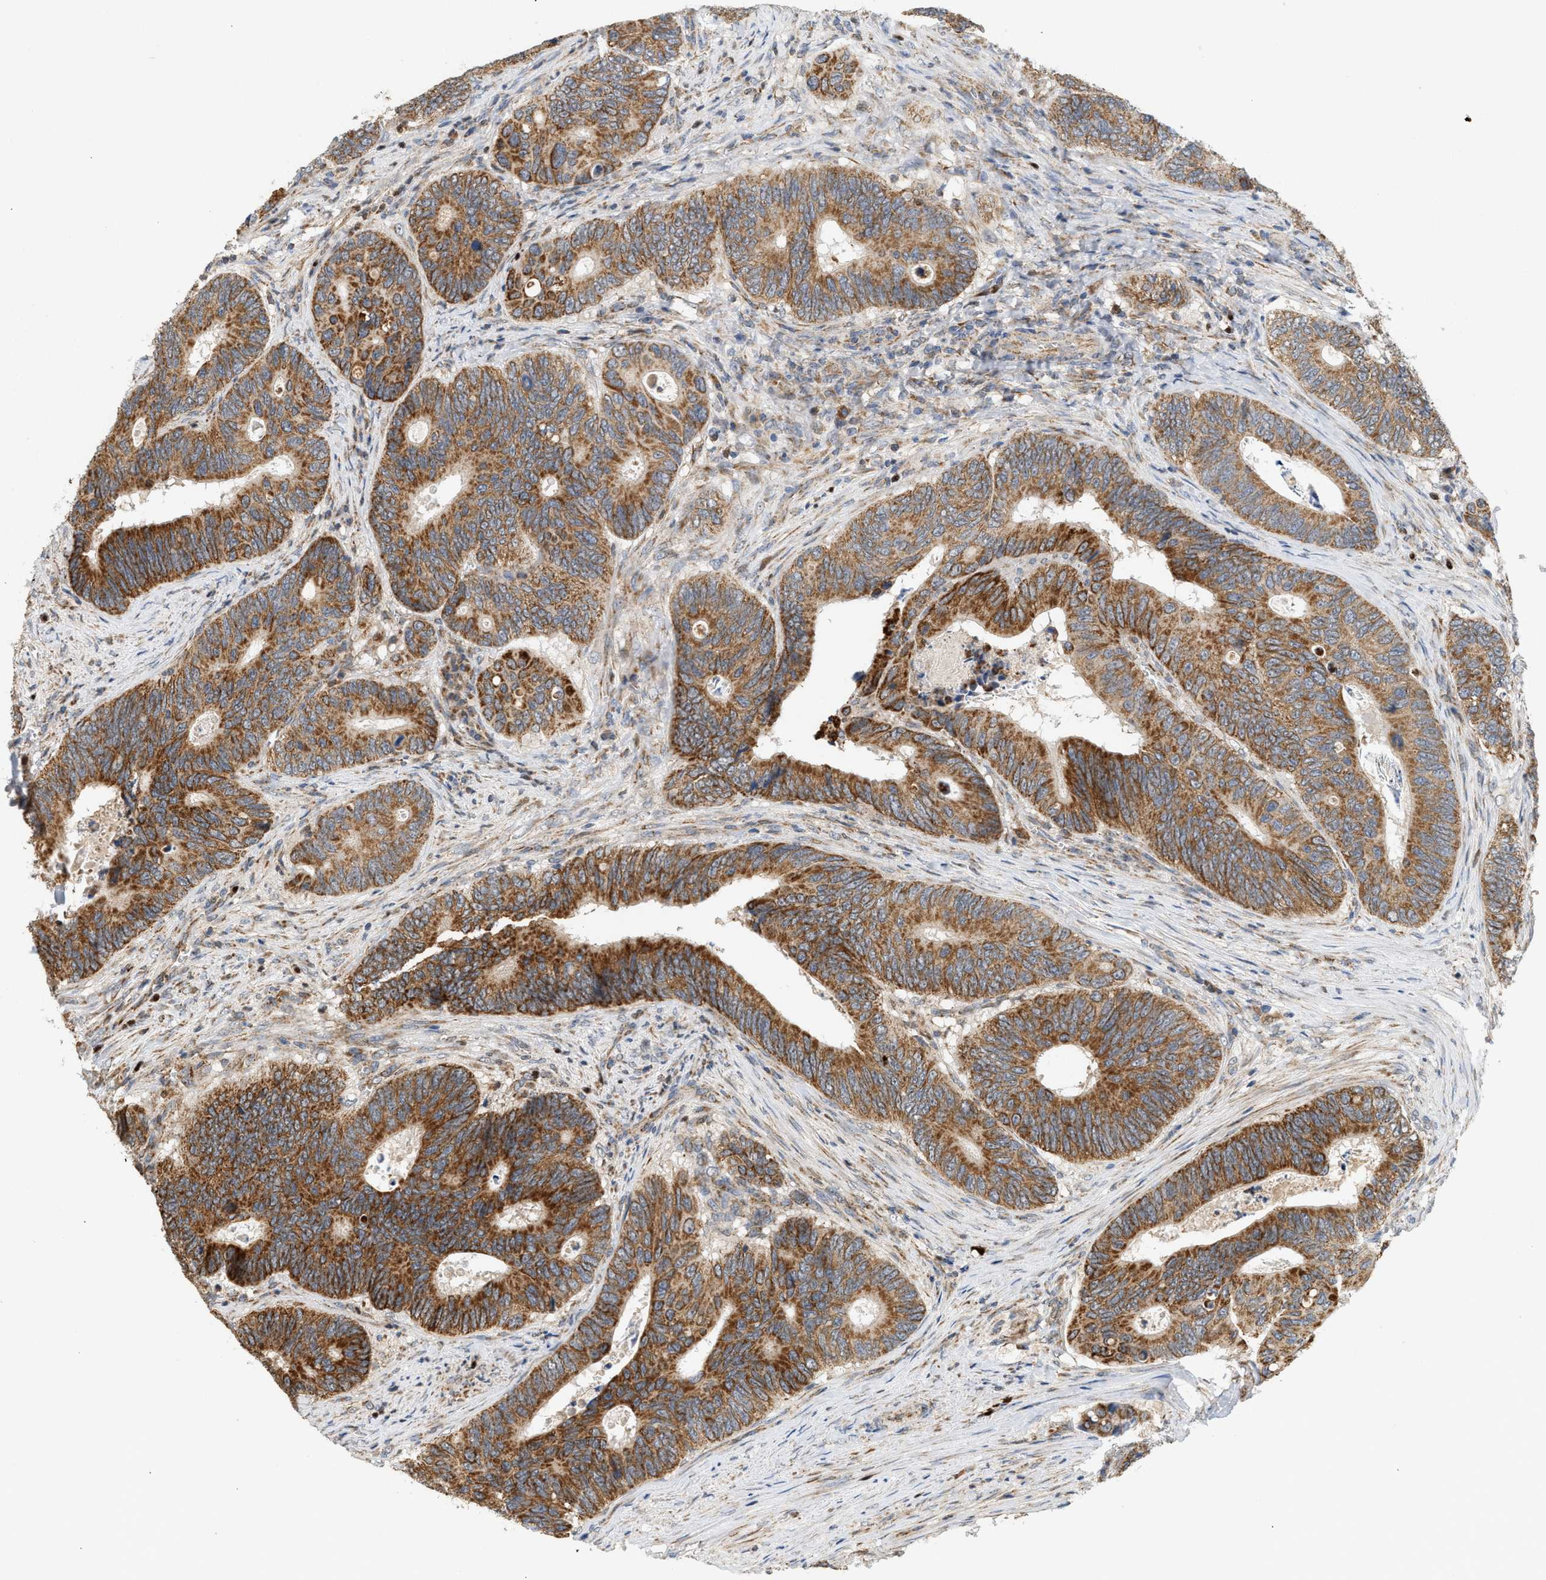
{"staining": {"intensity": "moderate", "quantity": ">75%", "location": "cytoplasmic/membranous"}, "tissue": "colorectal cancer", "cell_type": "Tumor cells", "image_type": "cancer", "snomed": [{"axis": "morphology", "description": "Inflammation, NOS"}, {"axis": "morphology", "description": "Adenocarcinoma, NOS"}, {"axis": "topography", "description": "Colon"}], "caption": "Immunohistochemistry image of adenocarcinoma (colorectal) stained for a protein (brown), which shows medium levels of moderate cytoplasmic/membranous expression in about >75% of tumor cells.", "gene": "MCU", "patient": {"sex": "male", "age": 72}}